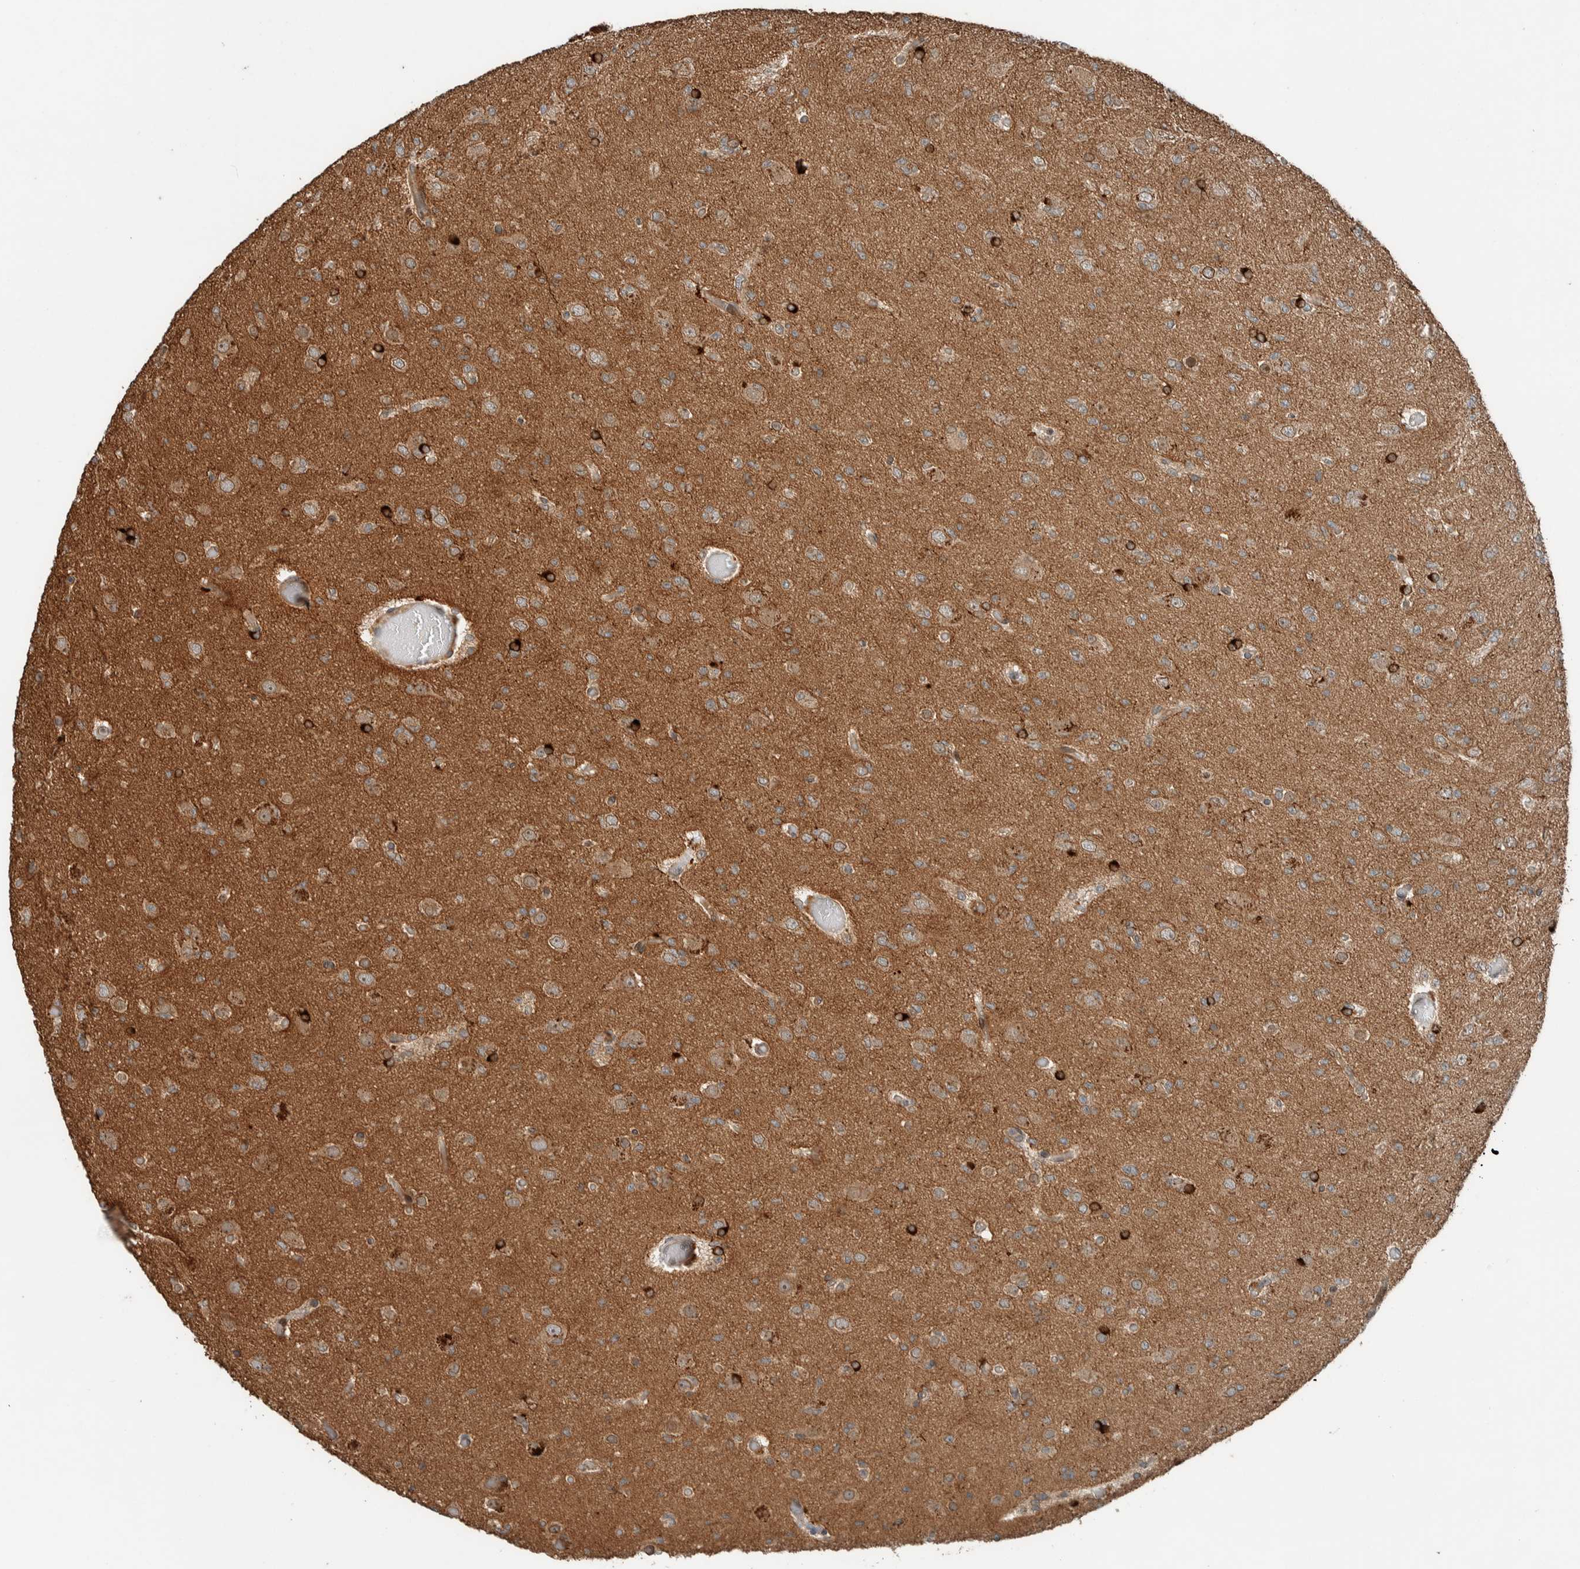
{"staining": {"intensity": "weak", "quantity": "25%-75%", "location": "cytoplasmic/membranous"}, "tissue": "glioma", "cell_type": "Tumor cells", "image_type": "cancer", "snomed": [{"axis": "morphology", "description": "Glioma, malignant, Low grade"}, {"axis": "topography", "description": "Brain"}], "caption": "The photomicrograph demonstrates immunohistochemical staining of glioma. There is weak cytoplasmic/membranous positivity is present in about 25%-75% of tumor cells.", "gene": "NBR1", "patient": {"sex": "female", "age": 22}}